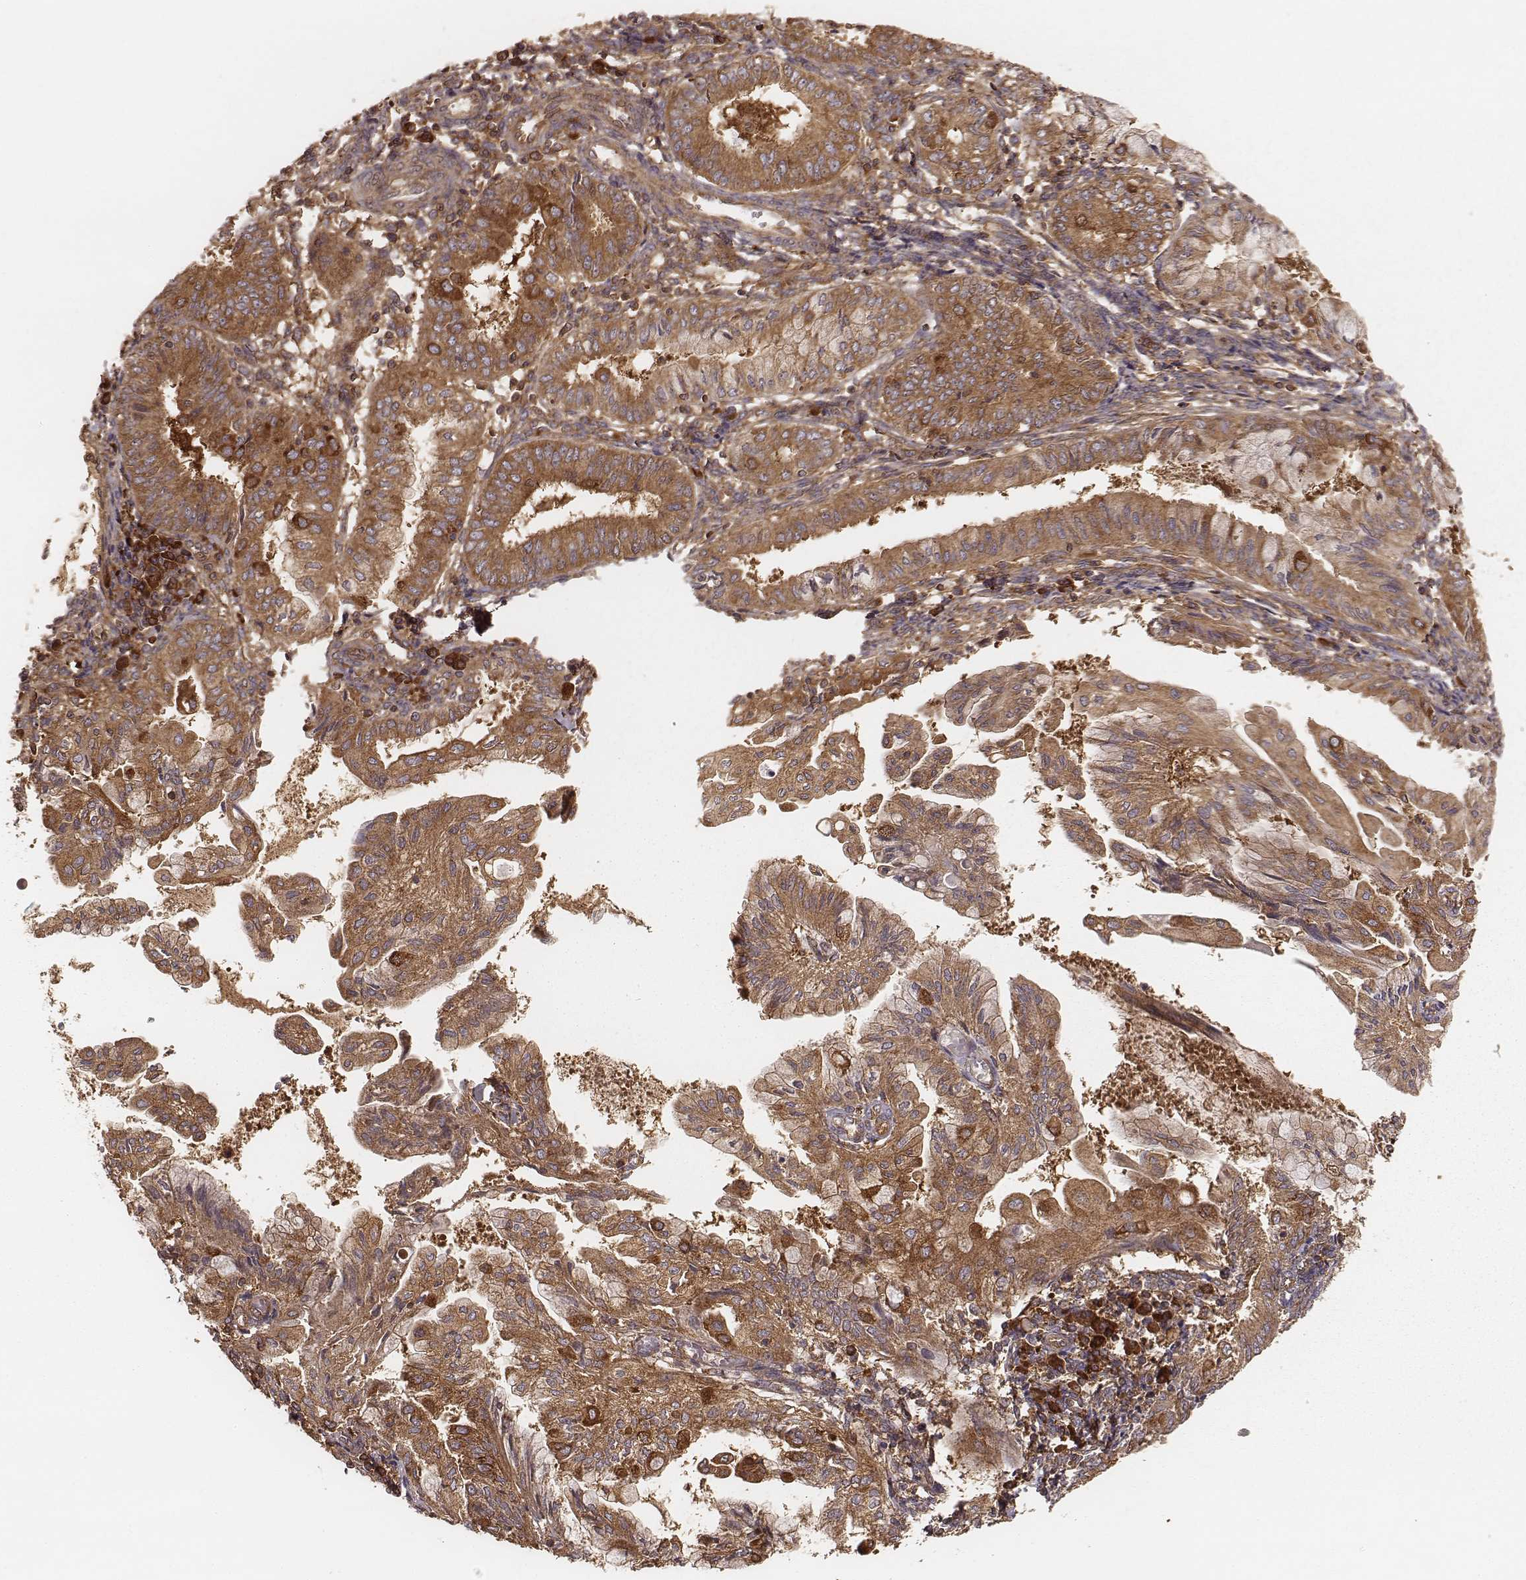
{"staining": {"intensity": "moderate", "quantity": ">75%", "location": "cytoplasmic/membranous"}, "tissue": "endometrial cancer", "cell_type": "Tumor cells", "image_type": "cancer", "snomed": [{"axis": "morphology", "description": "Adenocarcinoma, NOS"}, {"axis": "topography", "description": "Endometrium"}], "caption": "Endometrial cancer was stained to show a protein in brown. There is medium levels of moderate cytoplasmic/membranous staining in about >75% of tumor cells.", "gene": "CARS1", "patient": {"sex": "female", "age": 68}}